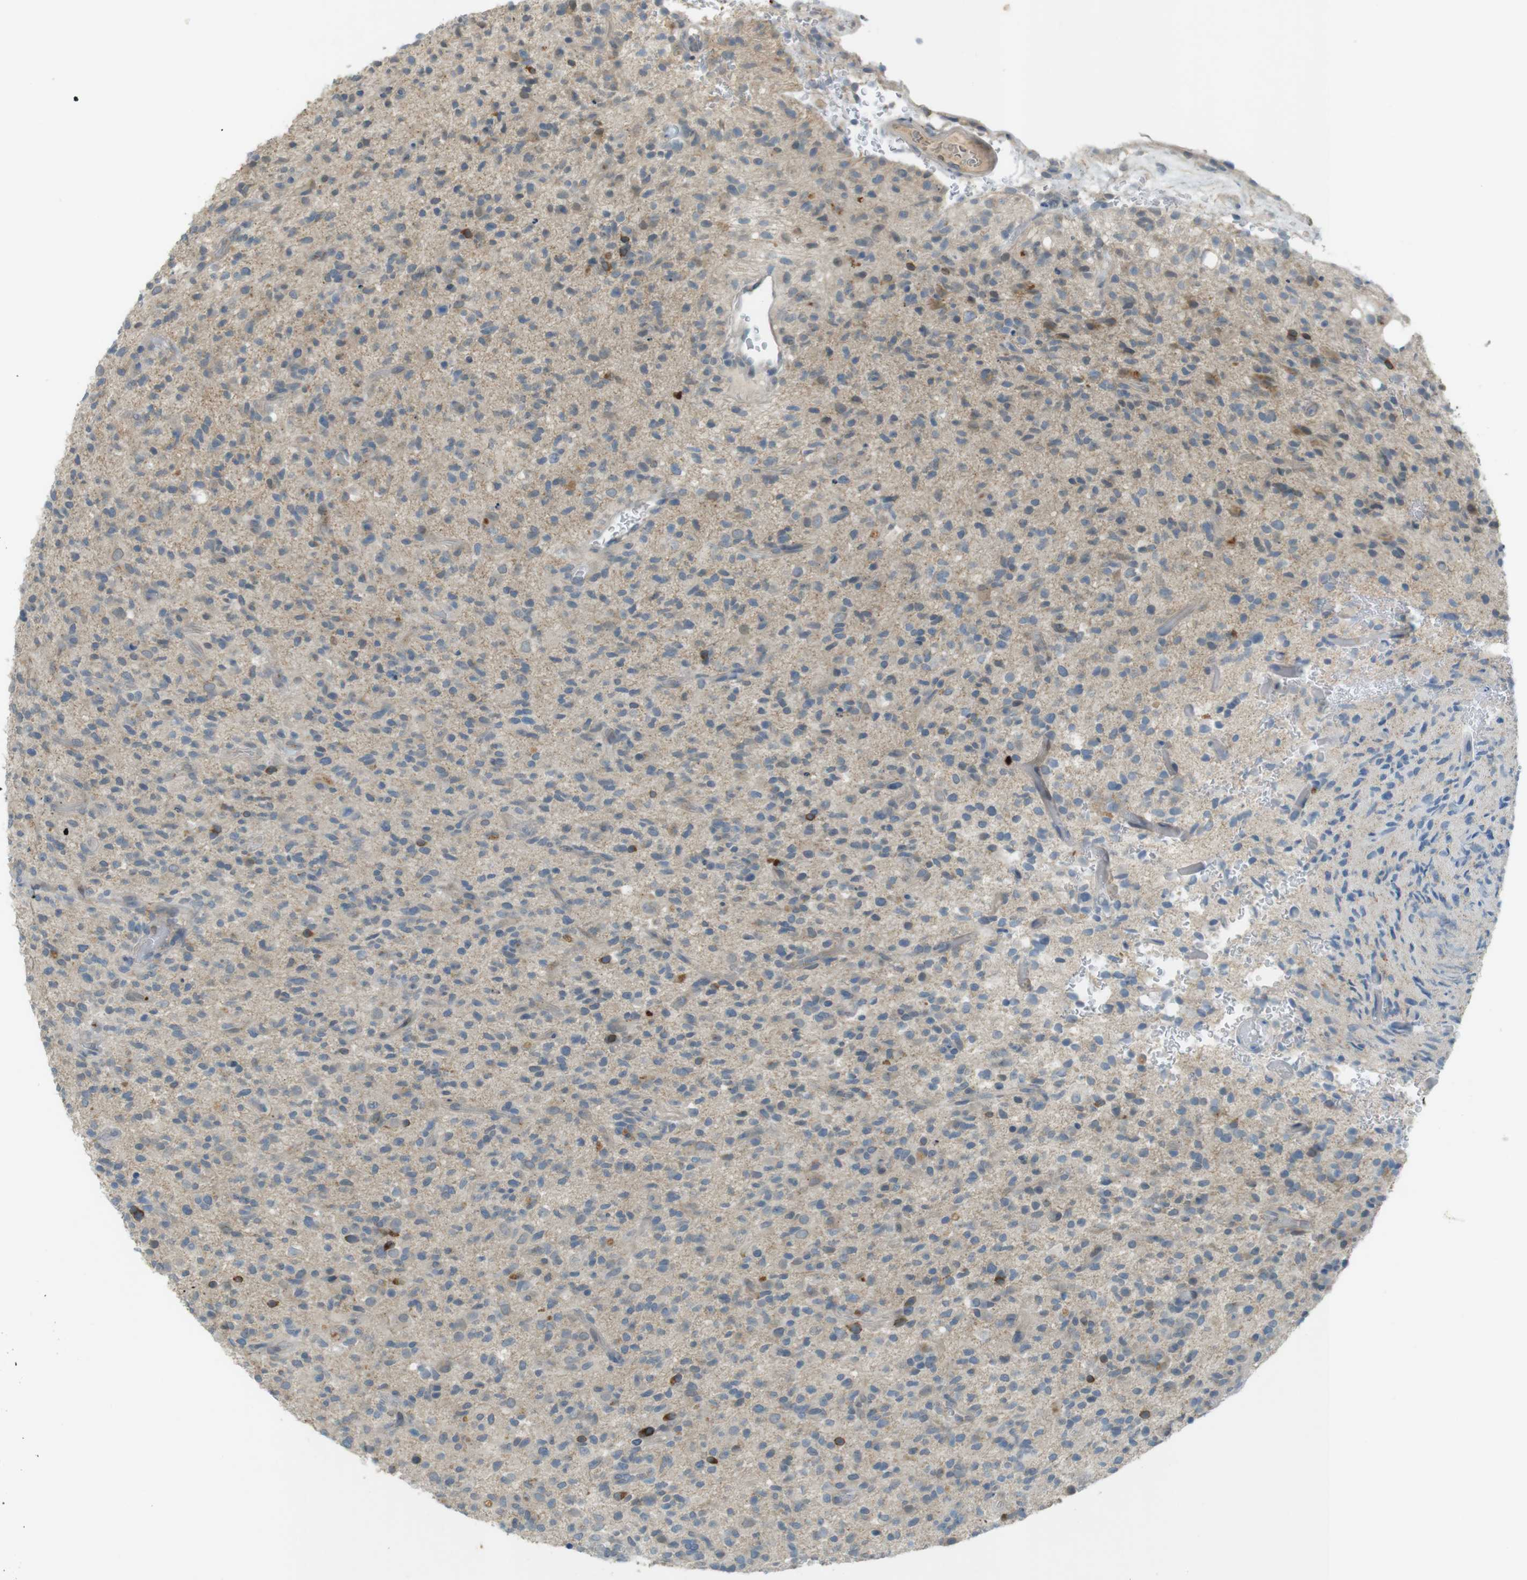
{"staining": {"intensity": "moderate", "quantity": "<25%", "location": "cytoplasmic/membranous"}, "tissue": "glioma", "cell_type": "Tumor cells", "image_type": "cancer", "snomed": [{"axis": "morphology", "description": "Glioma, malignant, High grade"}, {"axis": "topography", "description": "Brain"}], "caption": "A micrograph of human malignant glioma (high-grade) stained for a protein reveals moderate cytoplasmic/membranous brown staining in tumor cells.", "gene": "UGT8", "patient": {"sex": "male", "age": 71}}